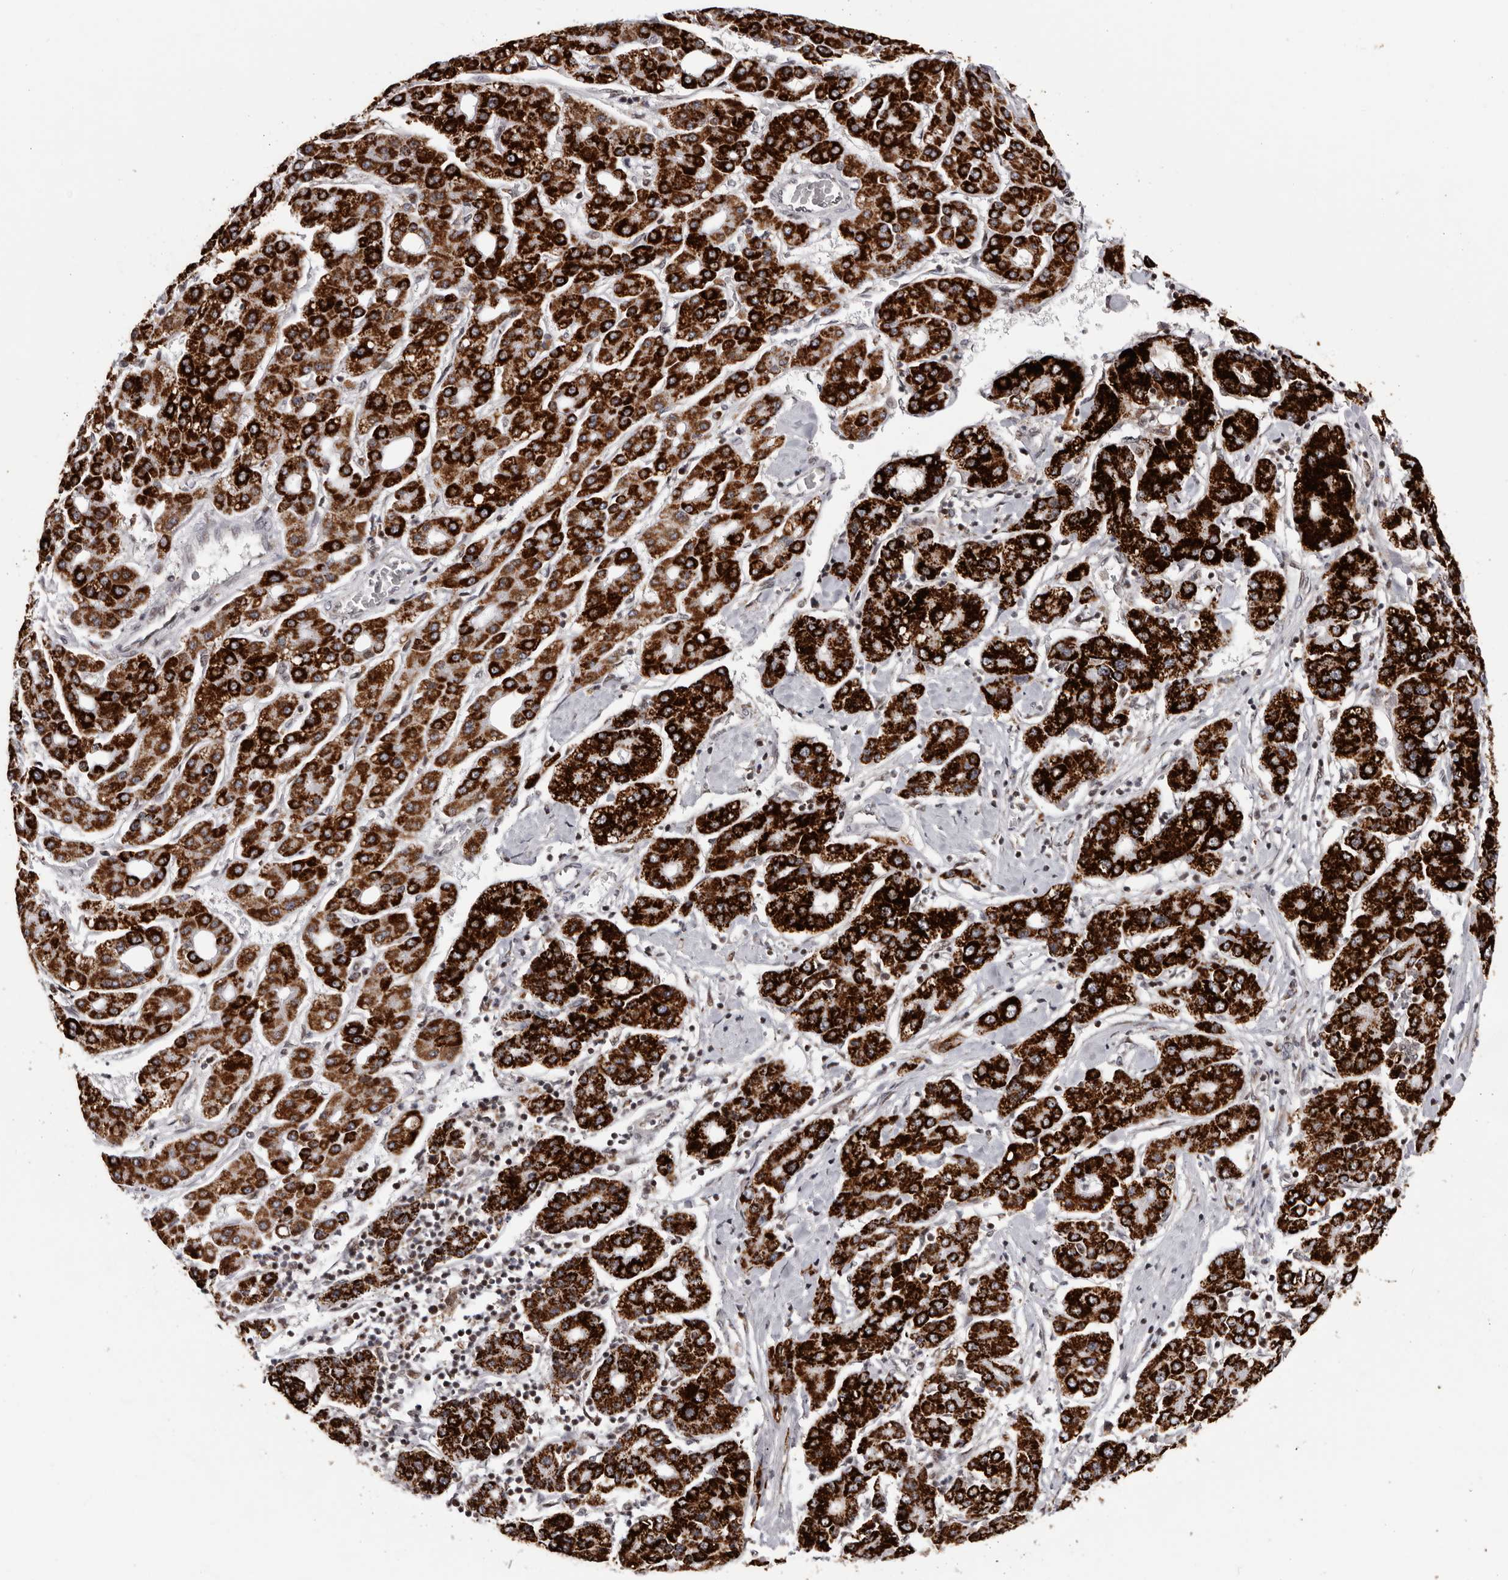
{"staining": {"intensity": "strong", "quantity": ">75%", "location": "cytoplasmic/membranous"}, "tissue": "liver cancer", "cell_type": "Tumor cells", "image_type": "cancer", "snomed": [{"axis": "morphology", "description": "Carcinoma, Hepatocellular, NOS"}, {"axis": "topography", "description": "Liver"}], "caption": "A histopathology image showing strong cytoplasmic/membranous positivity in about >75% of tumor cells in liver cancer (hepatocellular carcinoma), as visualized by brown immunohistochemical staining.", "gene": "C17orf99", "patient": {"sex": "male", "age": 65}}